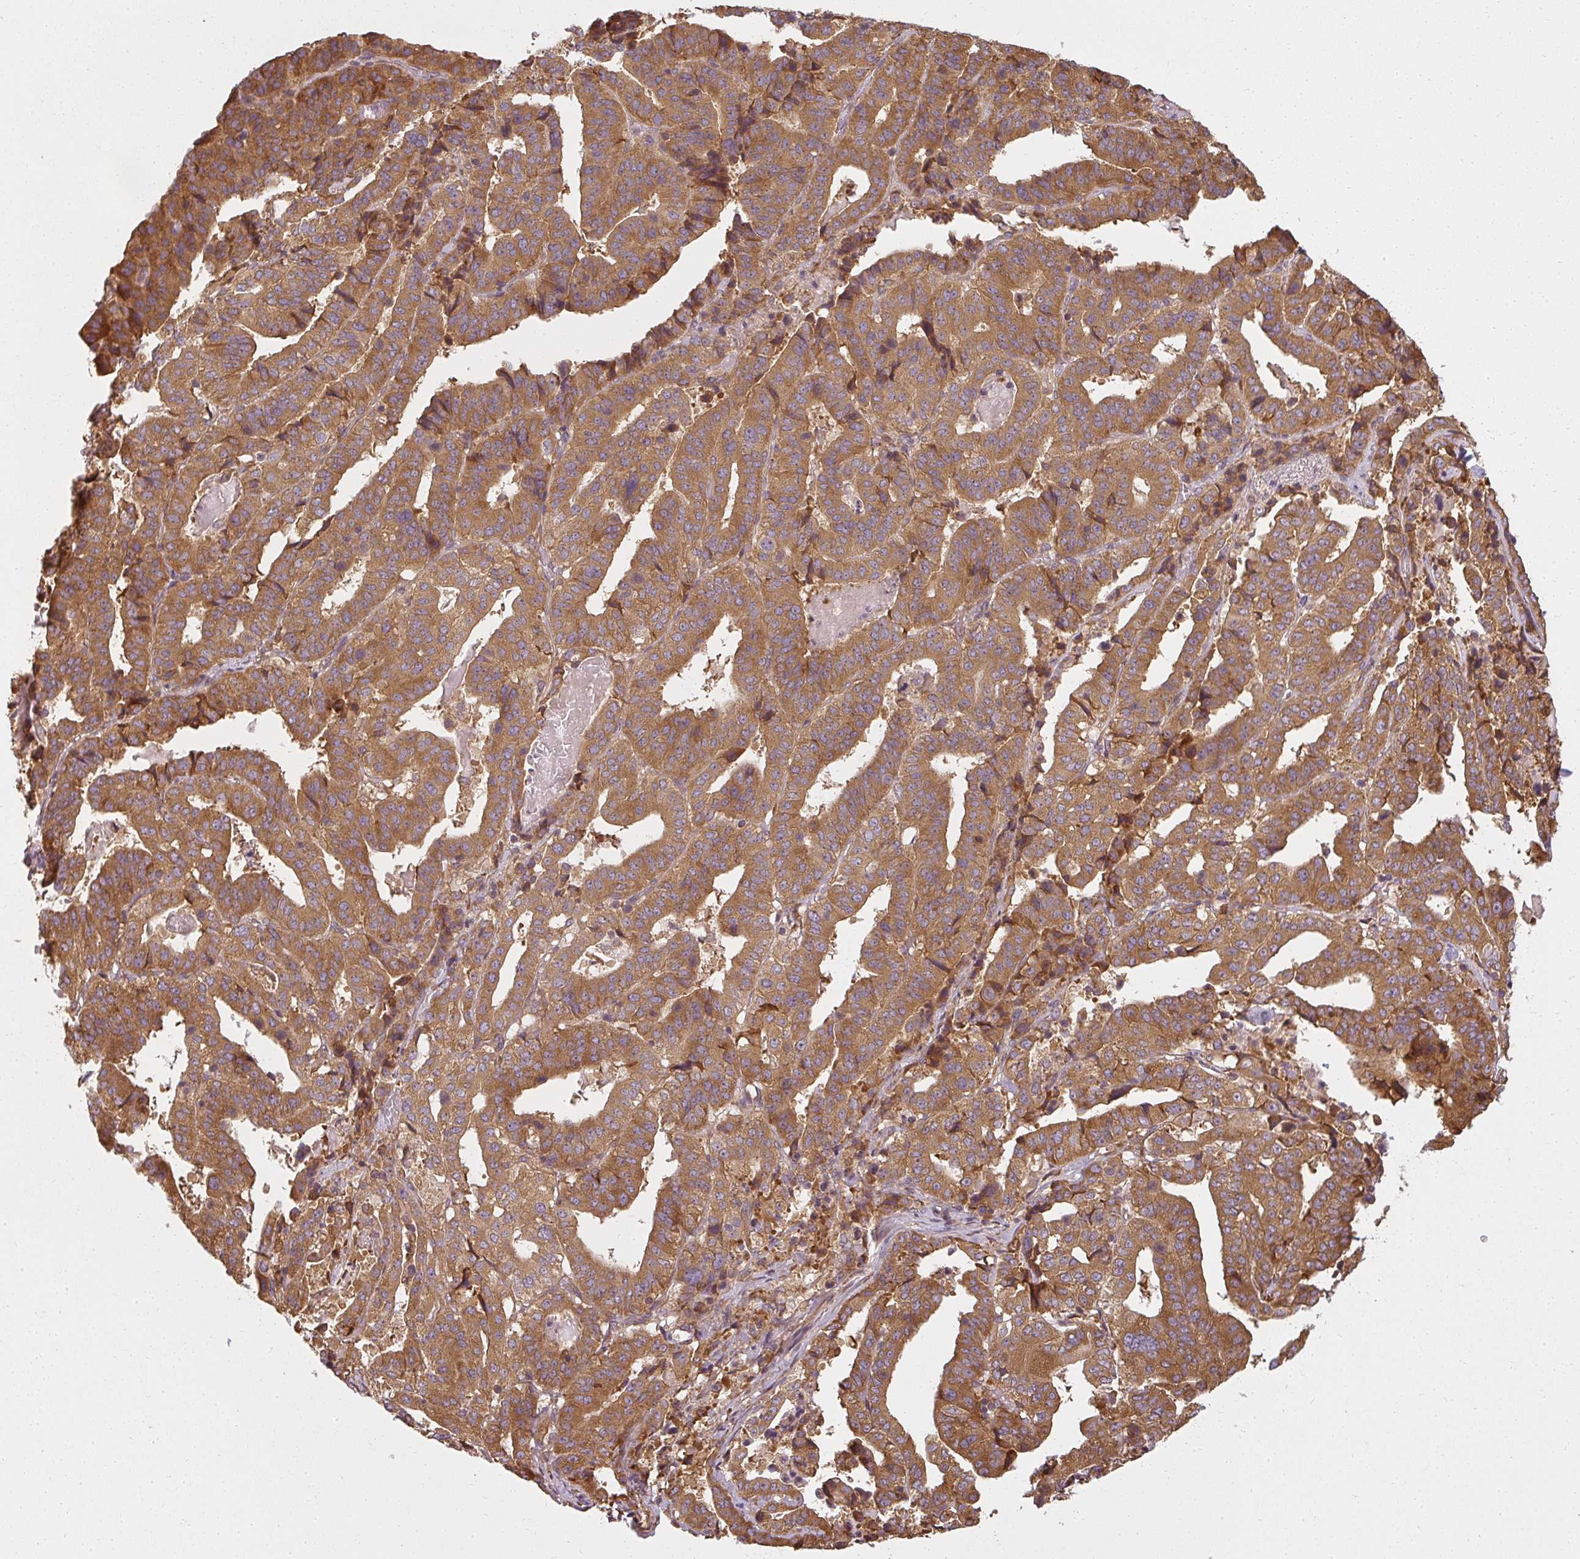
{"staining": {"intensity": "strong", "quantity": ">75%", "location": "cytoplasmic/membranous"}, "tissue": "stomach cancer", "cell_type": "Tumor cells", "image_type": "cancer", "snomed": [{"axis": "morphology", "description": "Adenocarcinoma, NOS"}, {"axis": "topography", "description": "Stomach"}], "caption": "This is an image of immunohistochemistry (IHC) staining of stomach adenocarcinoma, which shows strong positivity in the cytoplasmic/membranous of tumor cells.", "gene": "RPL24", "patient": {"sex": "male", "age": 48}}